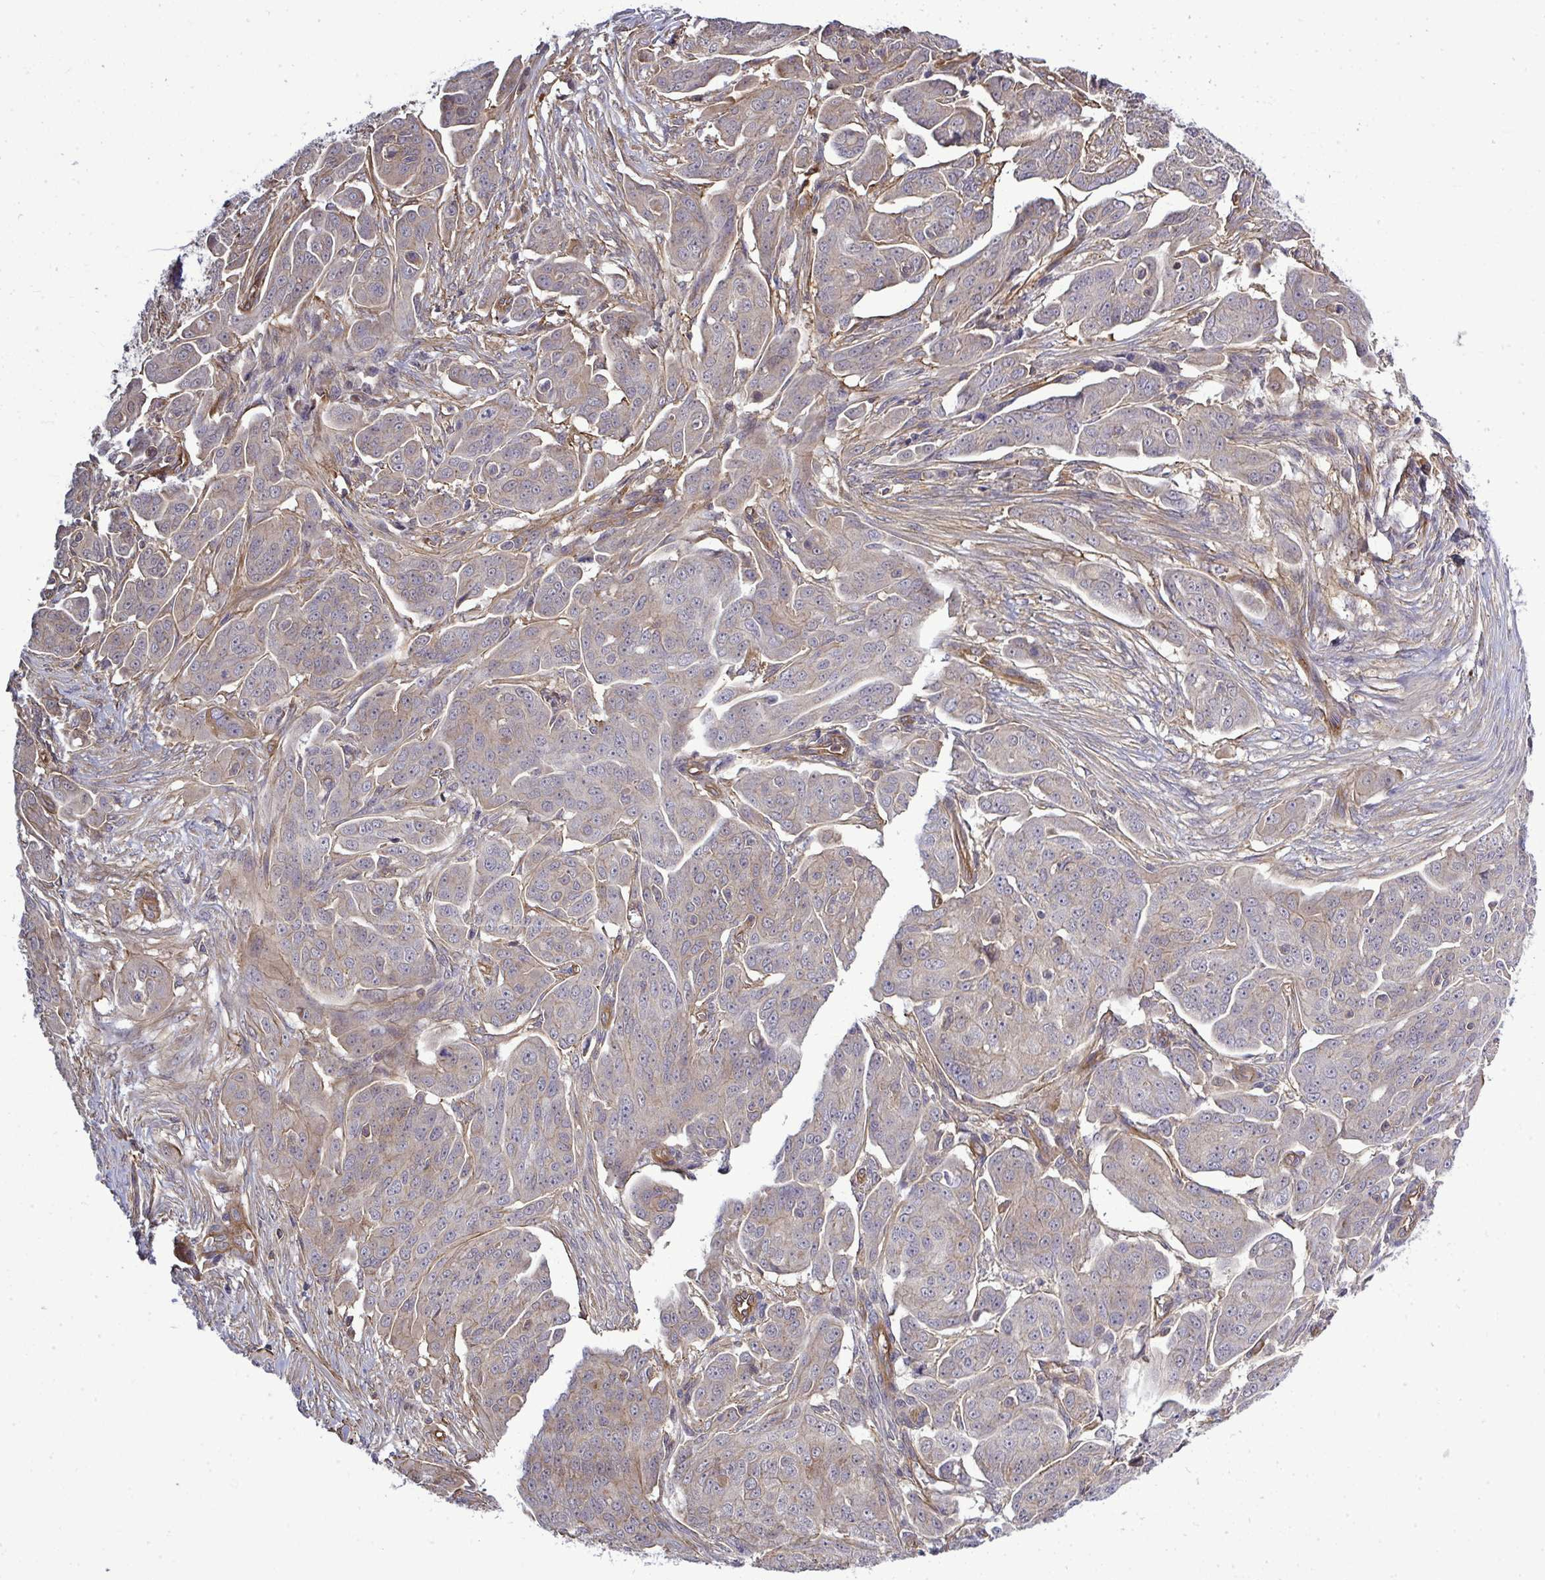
{"staining": {"intensity": "weak", "quantity": "25%-75%", "location": "cytoplasmic/membranous"}, "tissue": "ovarian cancer", "cell_type": "Tumor cells", "image_type": "cancer", "snomed": [{"axis": "morphology", "description": "Carcinoma, endometroid"}, {"axis": "topography", "description": "Ovary"}], "caption": "An image showing weak cytoplasmic/membranous expression in about 25%-75% of tumor cells in ovarian endometroid carcinoma, as visualized by brown immunohistochemical staining.", "gene": "FUT10", "patient": {"sex": "female", "age": 70}}